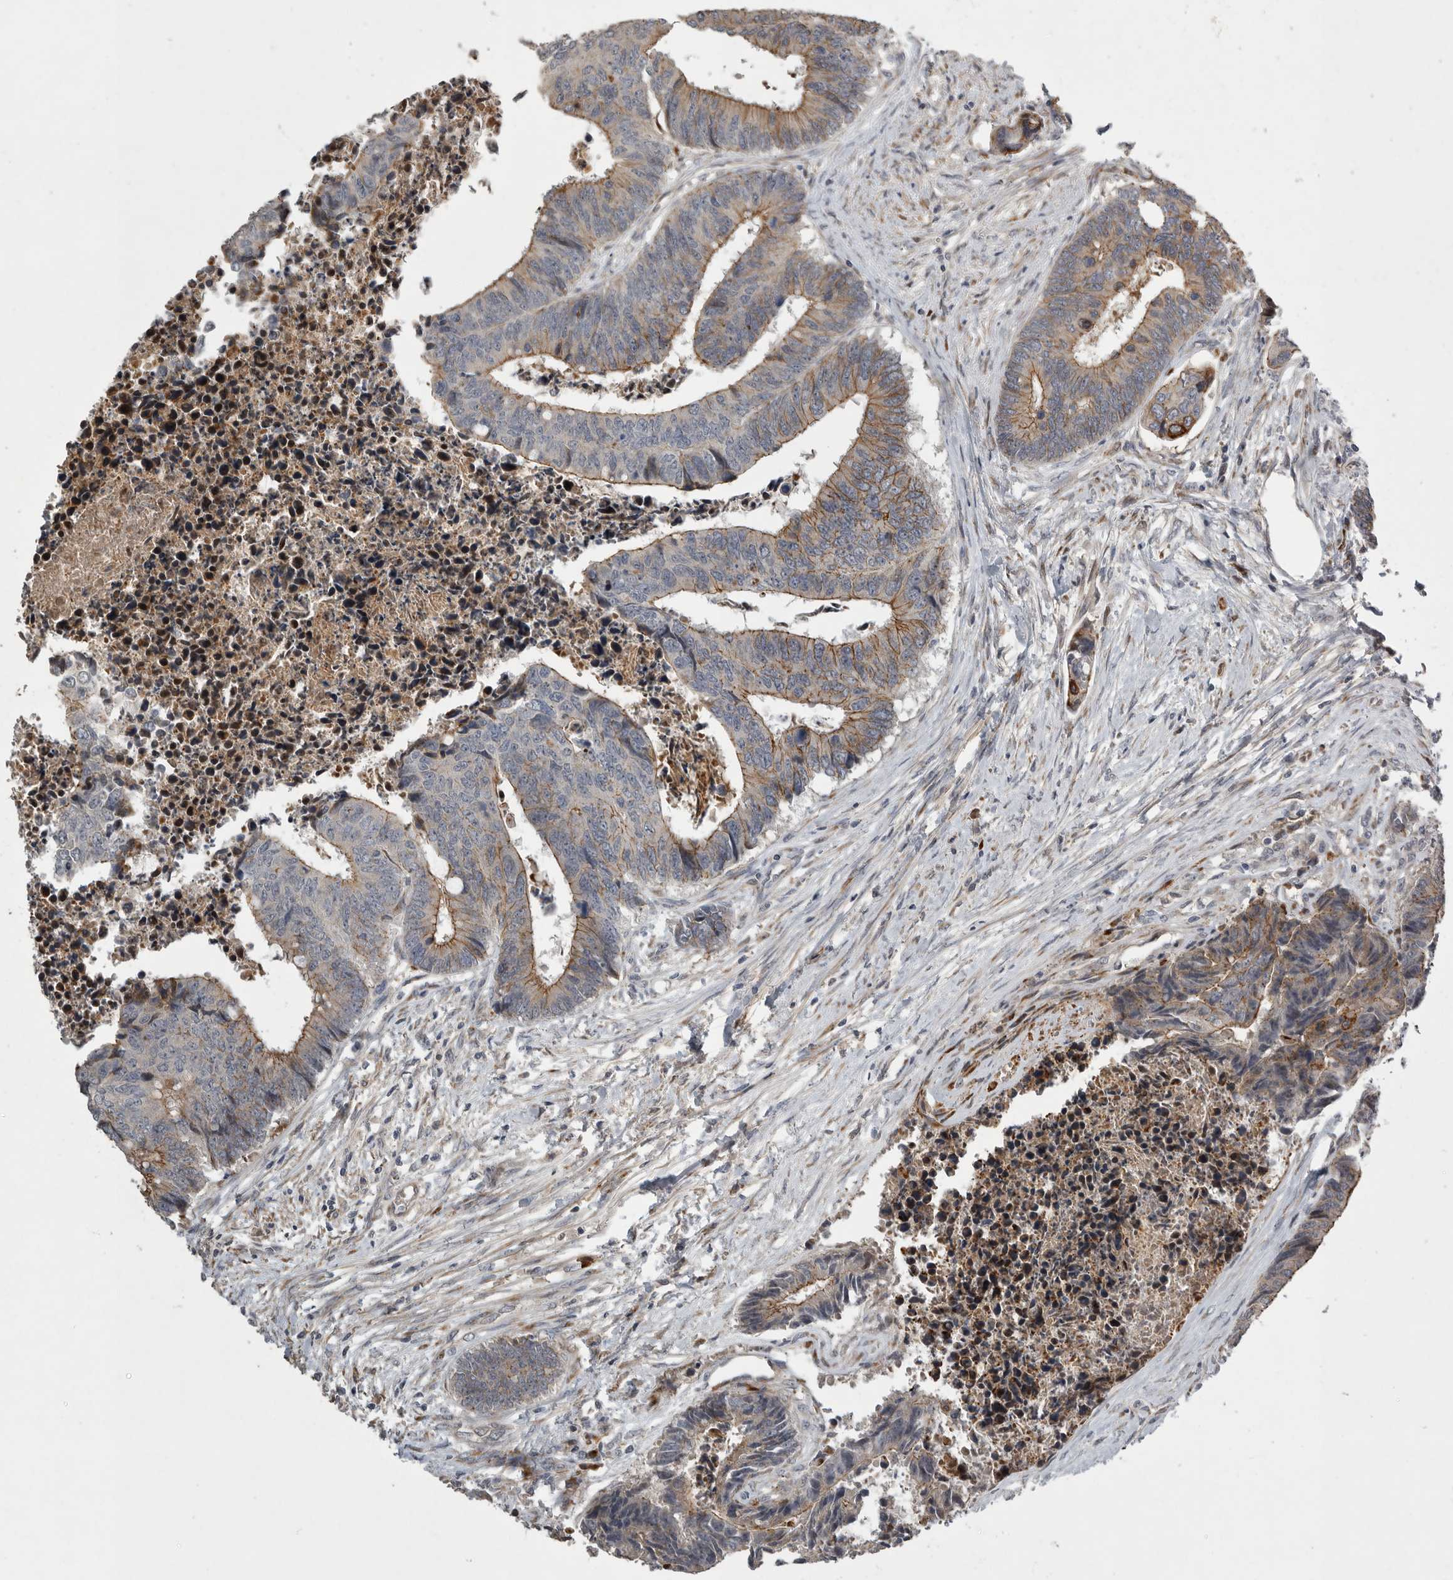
{"staining": {"intensity": "moderate", "quantity": "25%-75%", "location": "cytoplasmic/membranous"}, "tissue": "colorectal cancer", "cell_type": "Tumor cells", "image_type": "cancer", "snomed": [{"axis": "morphology", "description": "Adenocarcinoma, NOS"}, {"axis": "topography", "description": "Rectum"}], "caption": "Colorectal cancer tissue shows moderate cytoplasmic/membranous expression in approximately 25%-75% of tumor cells", "gene": "MPDZ", "patient": {"sex": "male", "age": 84}}